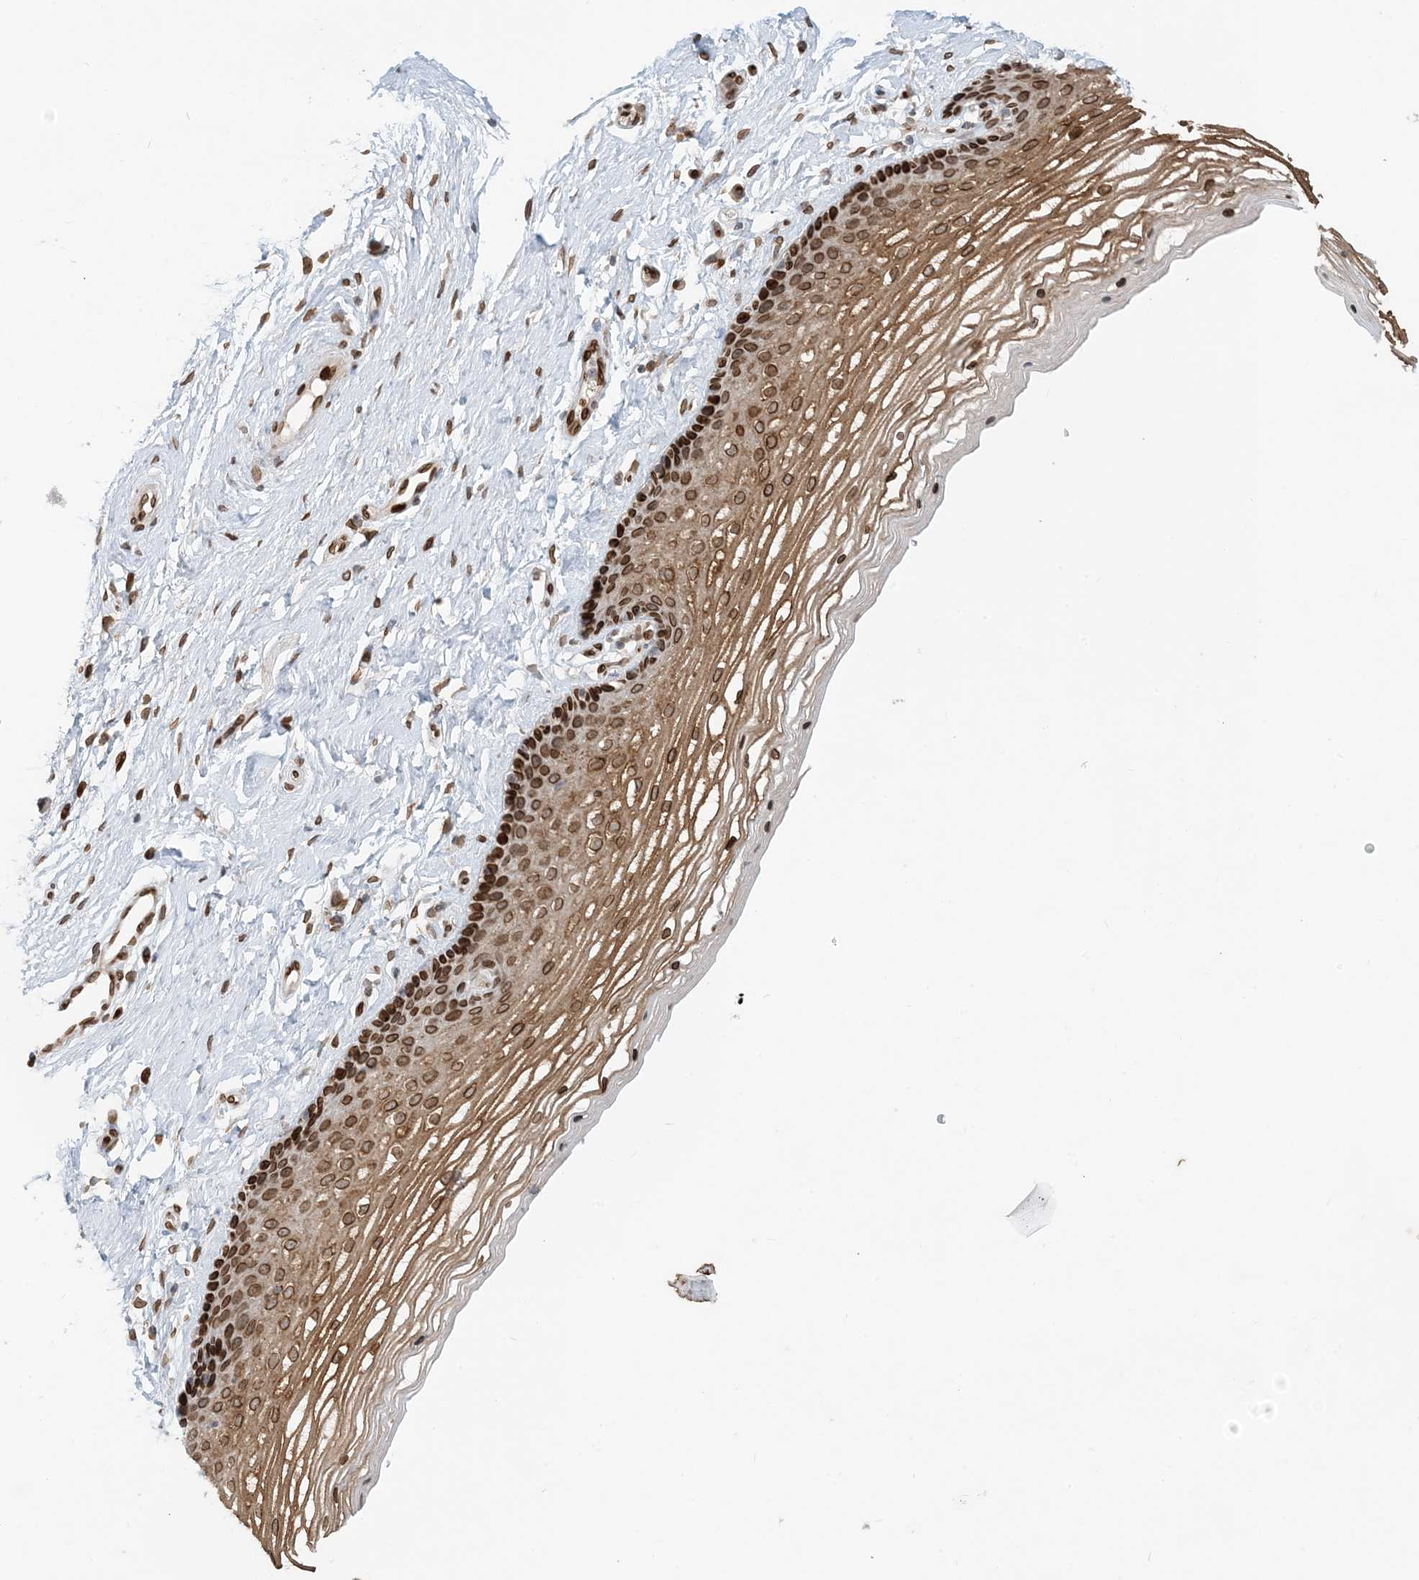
{"staining": {"intensity": "strong", "quantity": ">75%", "location": "cytoplasmic/membranous,nuclear"}, "tissue": "vagina", "cell_type": "Squamous epithelial cells", "image_type": "normal", "snomed": [{"axis": "morphology", "description": "Normal tissue, NOS"}, {"axis": "topography", "description": "Vagina"}], "caption": "This photomicrograph shows immunohistochemistry (IHC) staining of unremarkable vagina, with high strong cytoplasmic/membranous,nuclear staining in about >75% of squamous epithelial cells.", "gene": "SLC35A2", "patient": {"sex": "female", "age": 46}}